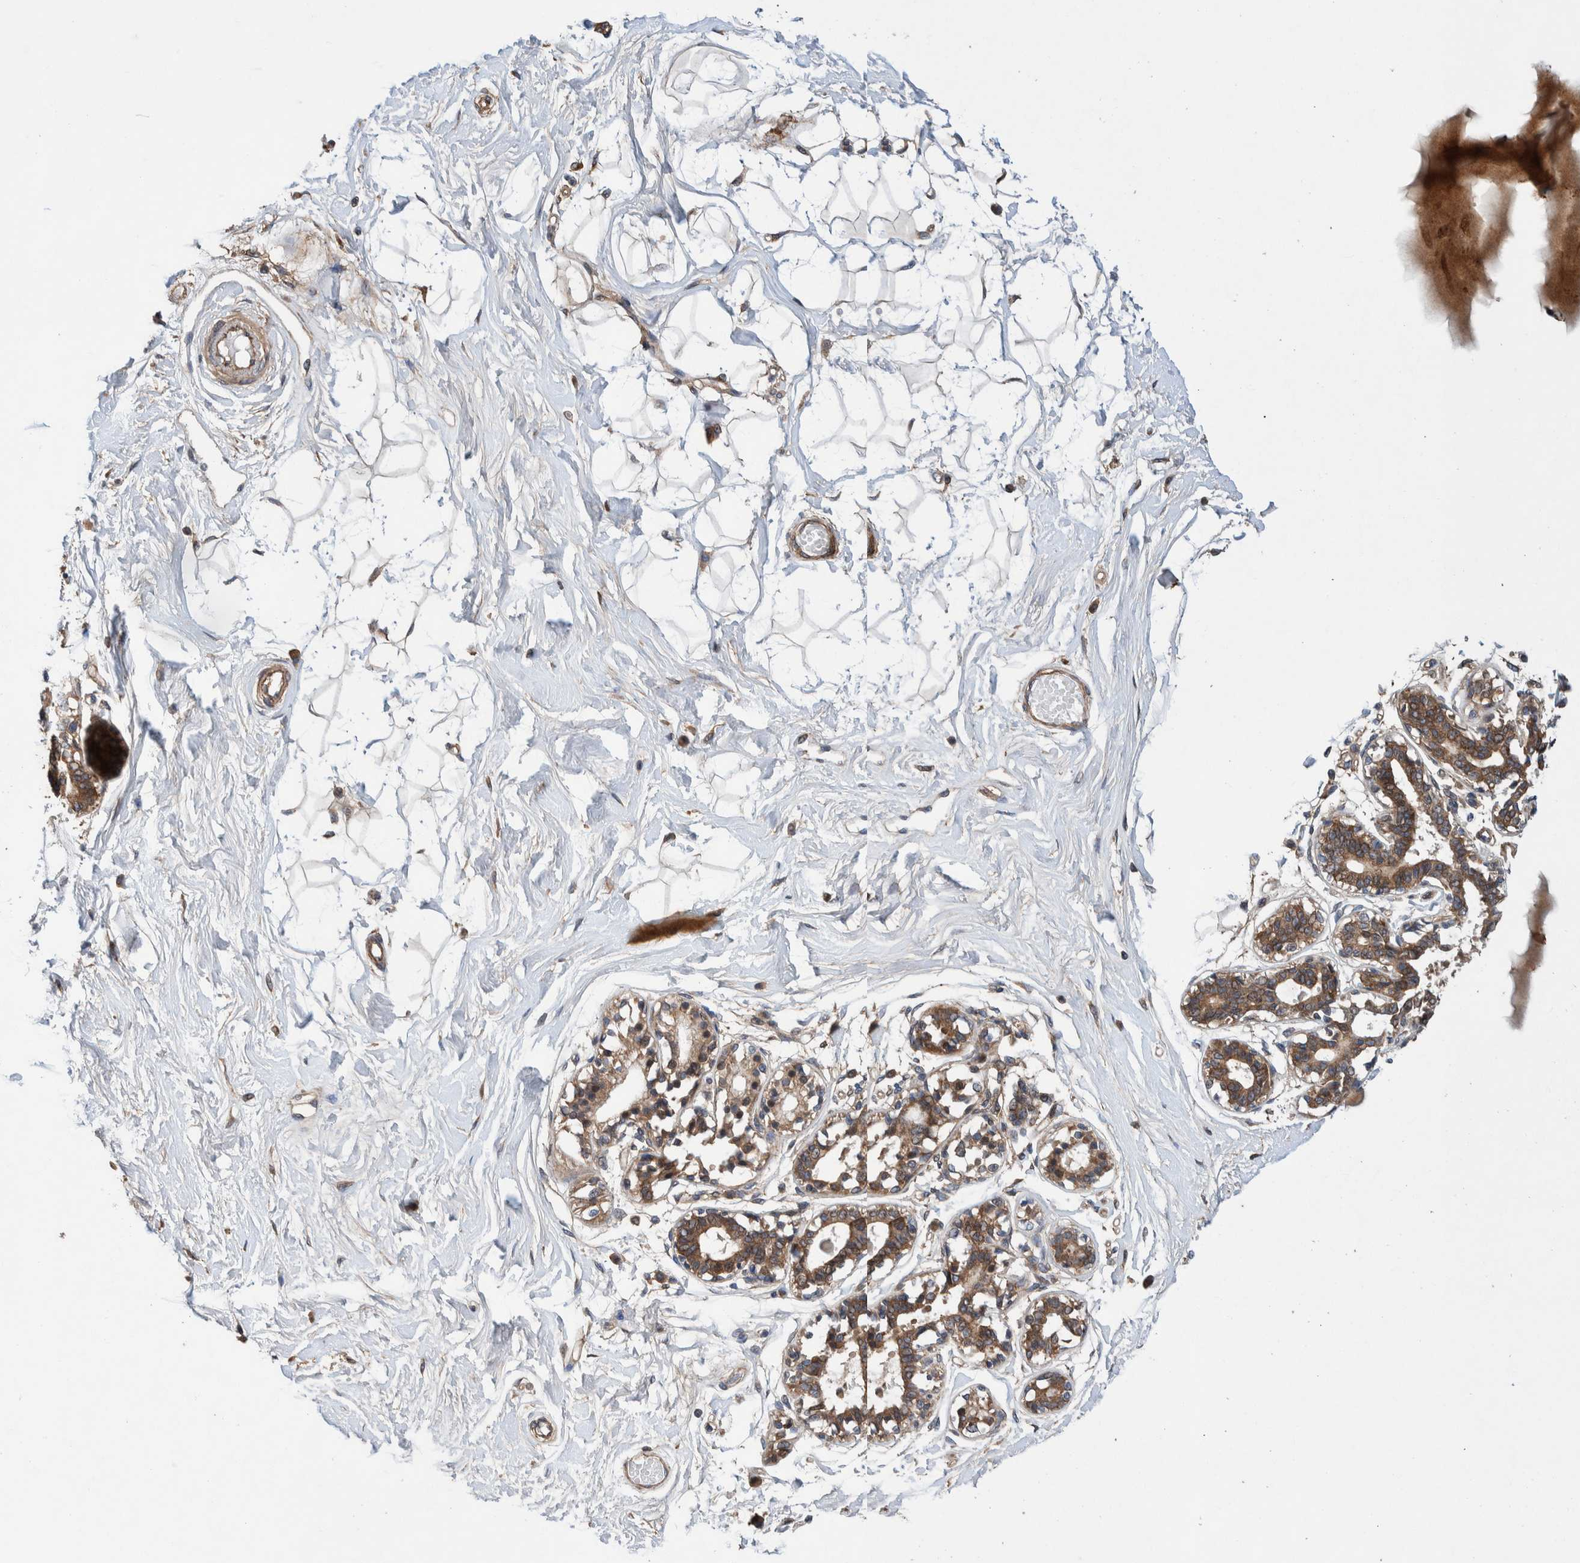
{"staining": {"intensity": "negative", "quantity": "none", "location": "none"}, "tissue": "breast", "cell_type": "Adipocytes", "image_type": "normal", "snomed": [{"axis": "morphology", "description": "Normal tissue, NOS"}, {"axis": "topography", "description": "Breast"}], "caption": "Photomicrograph shows no protein staining in adipocytes of benign breast. Nuclei are stained in blue.", "gene": "PIK3R6", "patient": {"sex": "female", "age": 45}}